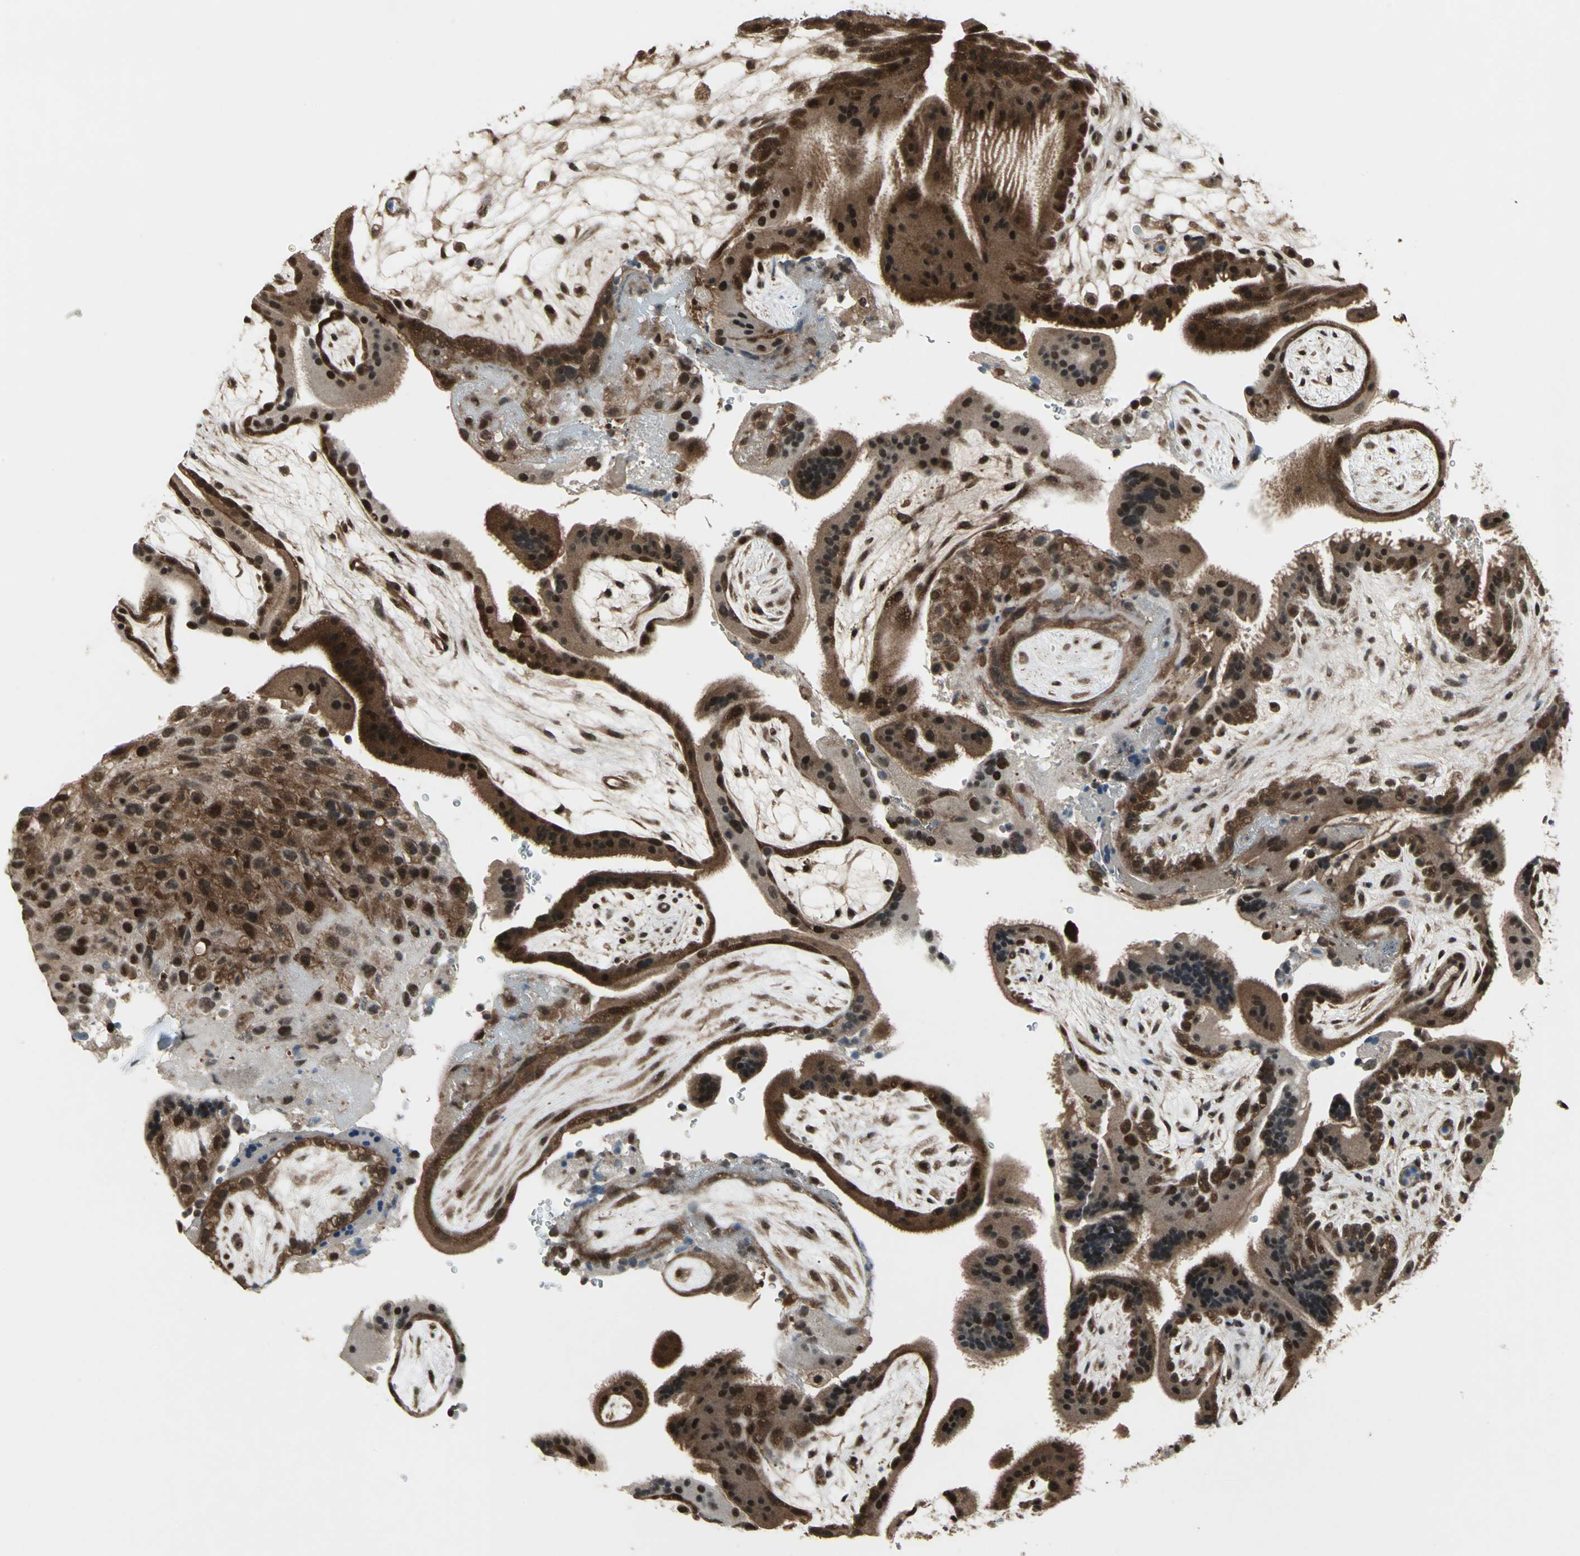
{"staining": {"intensity": "moderate", "quantity": ">75%", "location": "cytoplasmic/membranous,nuclear"}, "tissue": "placenta", "cell_type": "Decidual cells", "image_type": "normal", "snomed": [{"axis": "morphology", "description": "Normal tissue, NOS"}, {"axis": "topography", "description": "Placenta"}], "caption": "IHC photomicrograph of unremarkable placenta stained for a protein (brown), which displays medium levels of moderate cytoplasmic/membranous,nuclear positivity in about >75% of decidual cells.", "gene": "COPS5", "patient": {"sex": "female", "age": 19}}